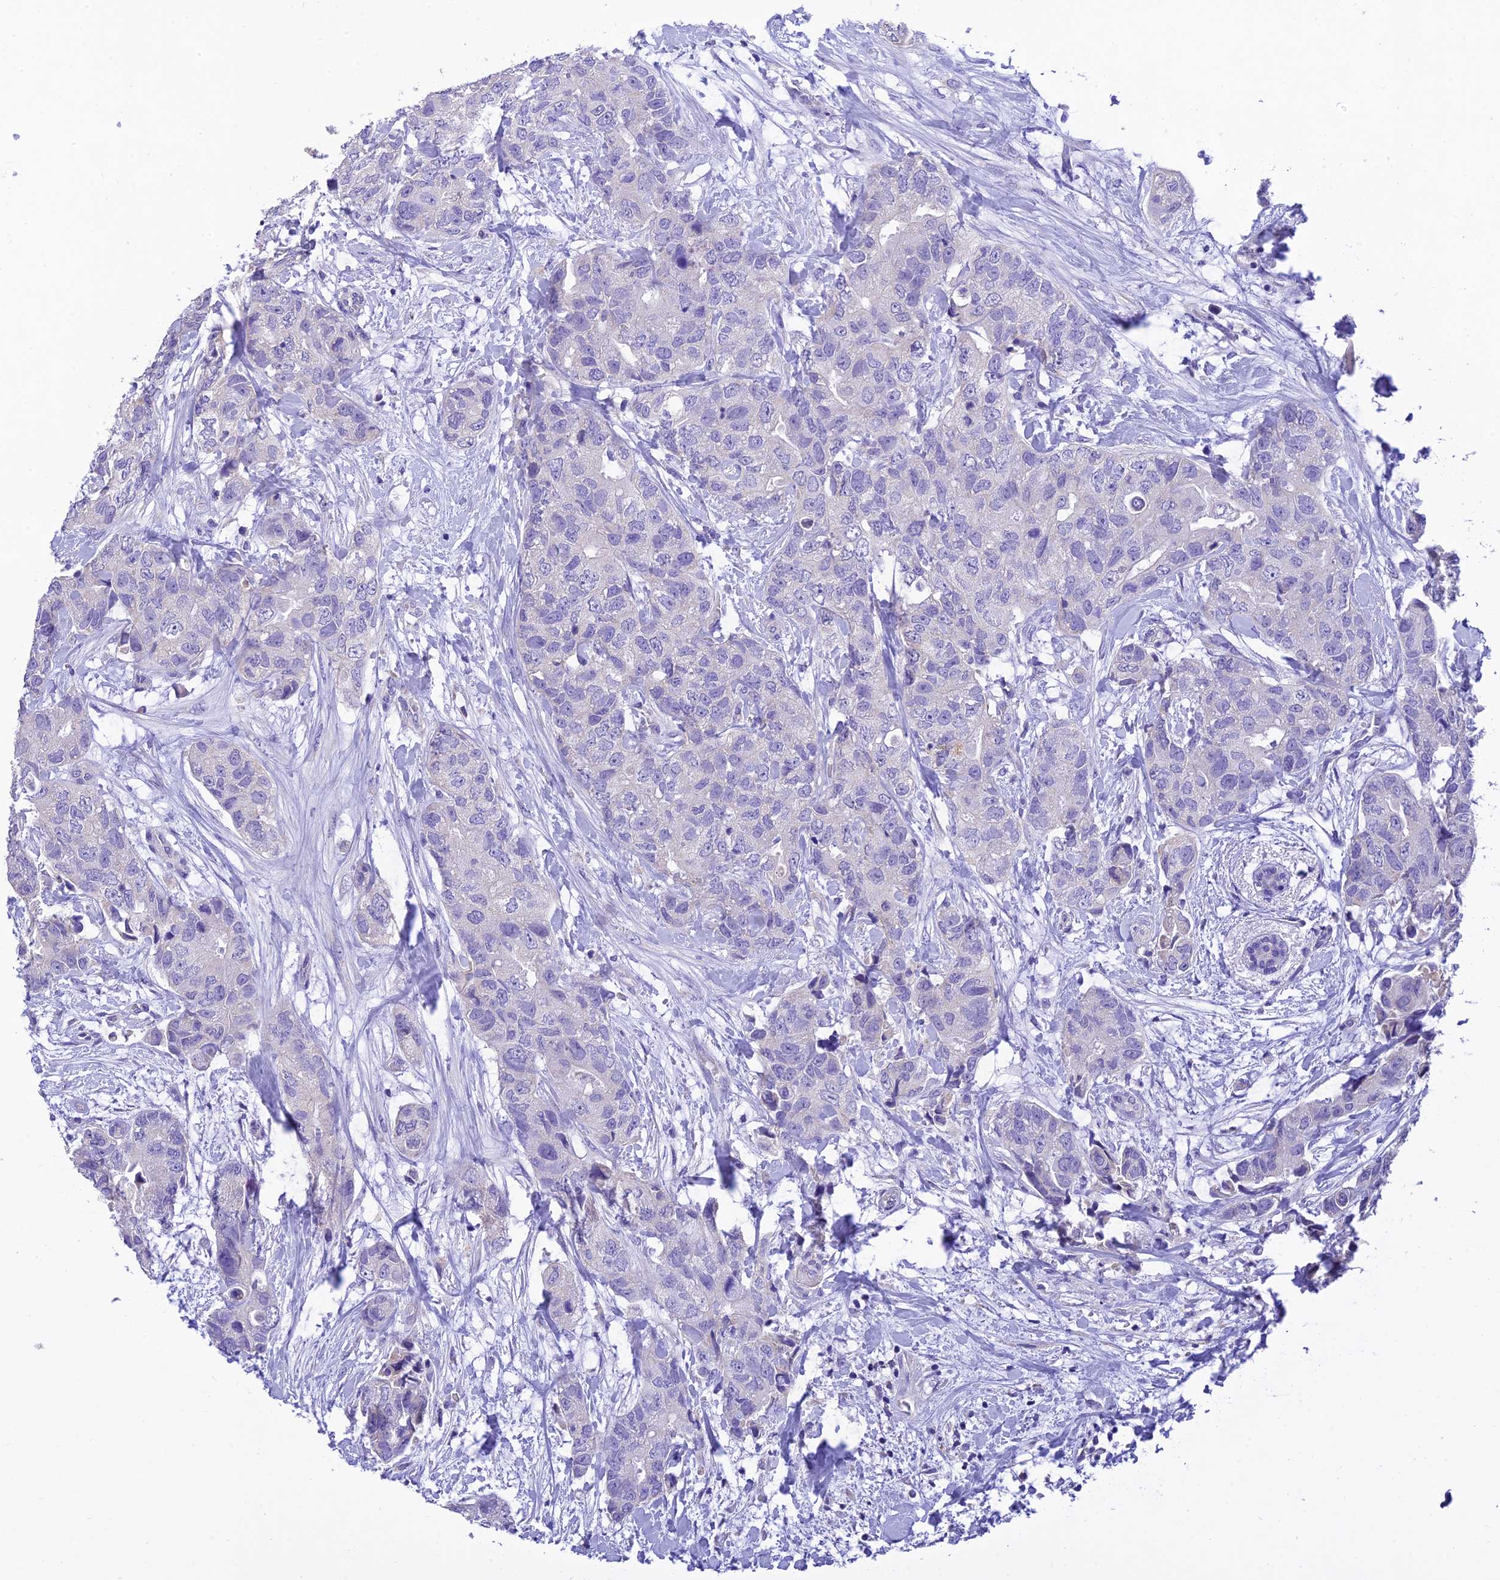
{"staining": {"intensity": "negative", "quantity": "none", "location": "none"}, "tissue": "breast cancer", "cell_type": "Tumor cells", "image_type": "cancer", "snomed": [{"axis": "morphology", "description": "Duct carcinoma"}, {"axis": "topography", "description": "Breast"}], "caption": "Breast invasive ductal carcinoma was stained to show a protein in brown. There is no significant staining in tumor cells. Nuclei are stained in blue.", "gene": "MS4A5", "patient": {"sex": "female", "age": 62}}